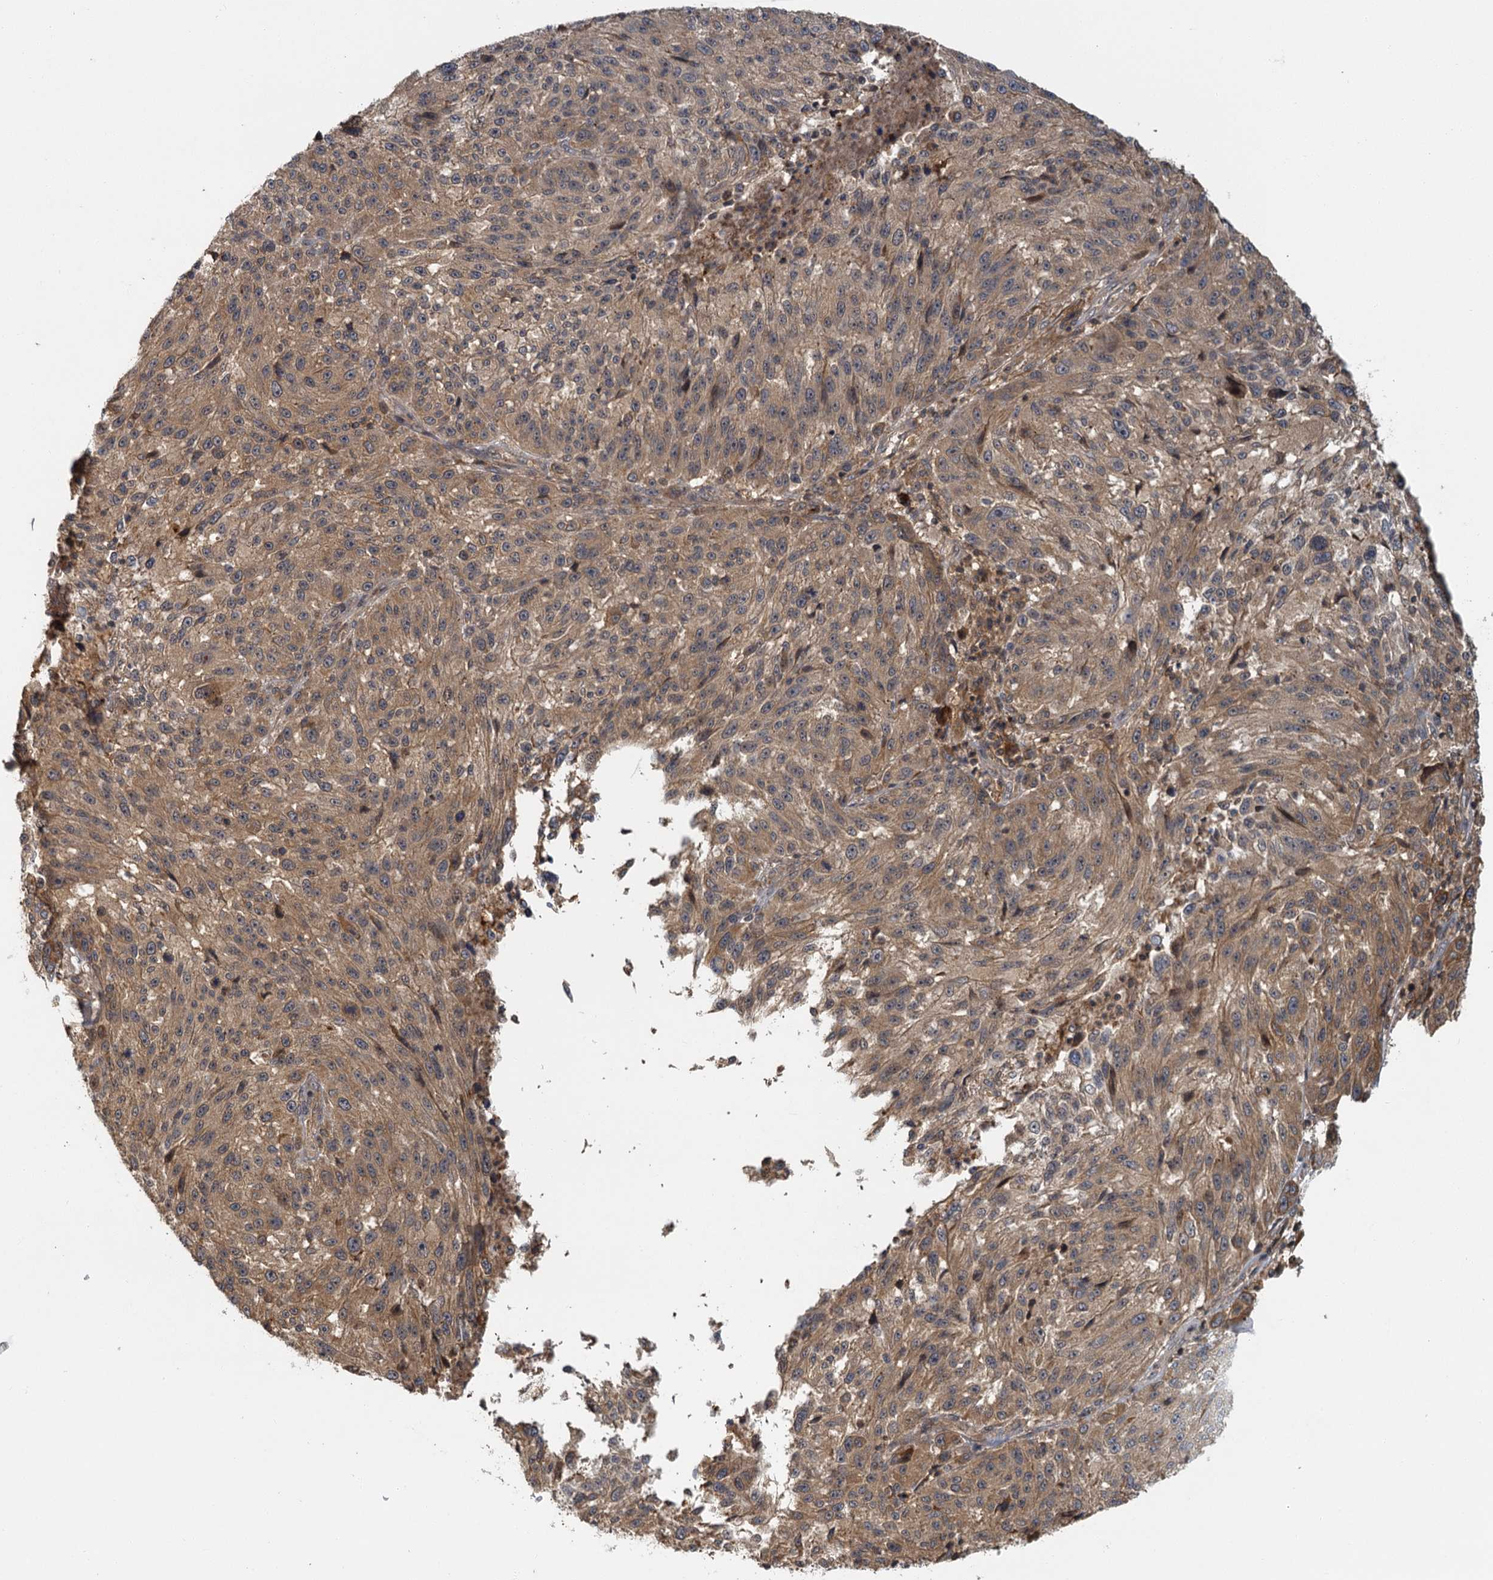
{"staining": {"intensity": "moderate", "quantity": ">75%", "location": "cytoplasmic/membranous"}, "tissue": "melanoma", "cell_type": "Tumor cells", "image_type": "cancer", "snomed": [{"axis": "morphology", "description": "Malignant melanoma, NOS"}, {"axis": "topography", "description": "Skin"}], "caption": "Human melanoma stained with a protein marker demonstrates moderate staining in tumor cells.", "gene": "ZNF549", "patient": {"sex": "male", "age": 53}}